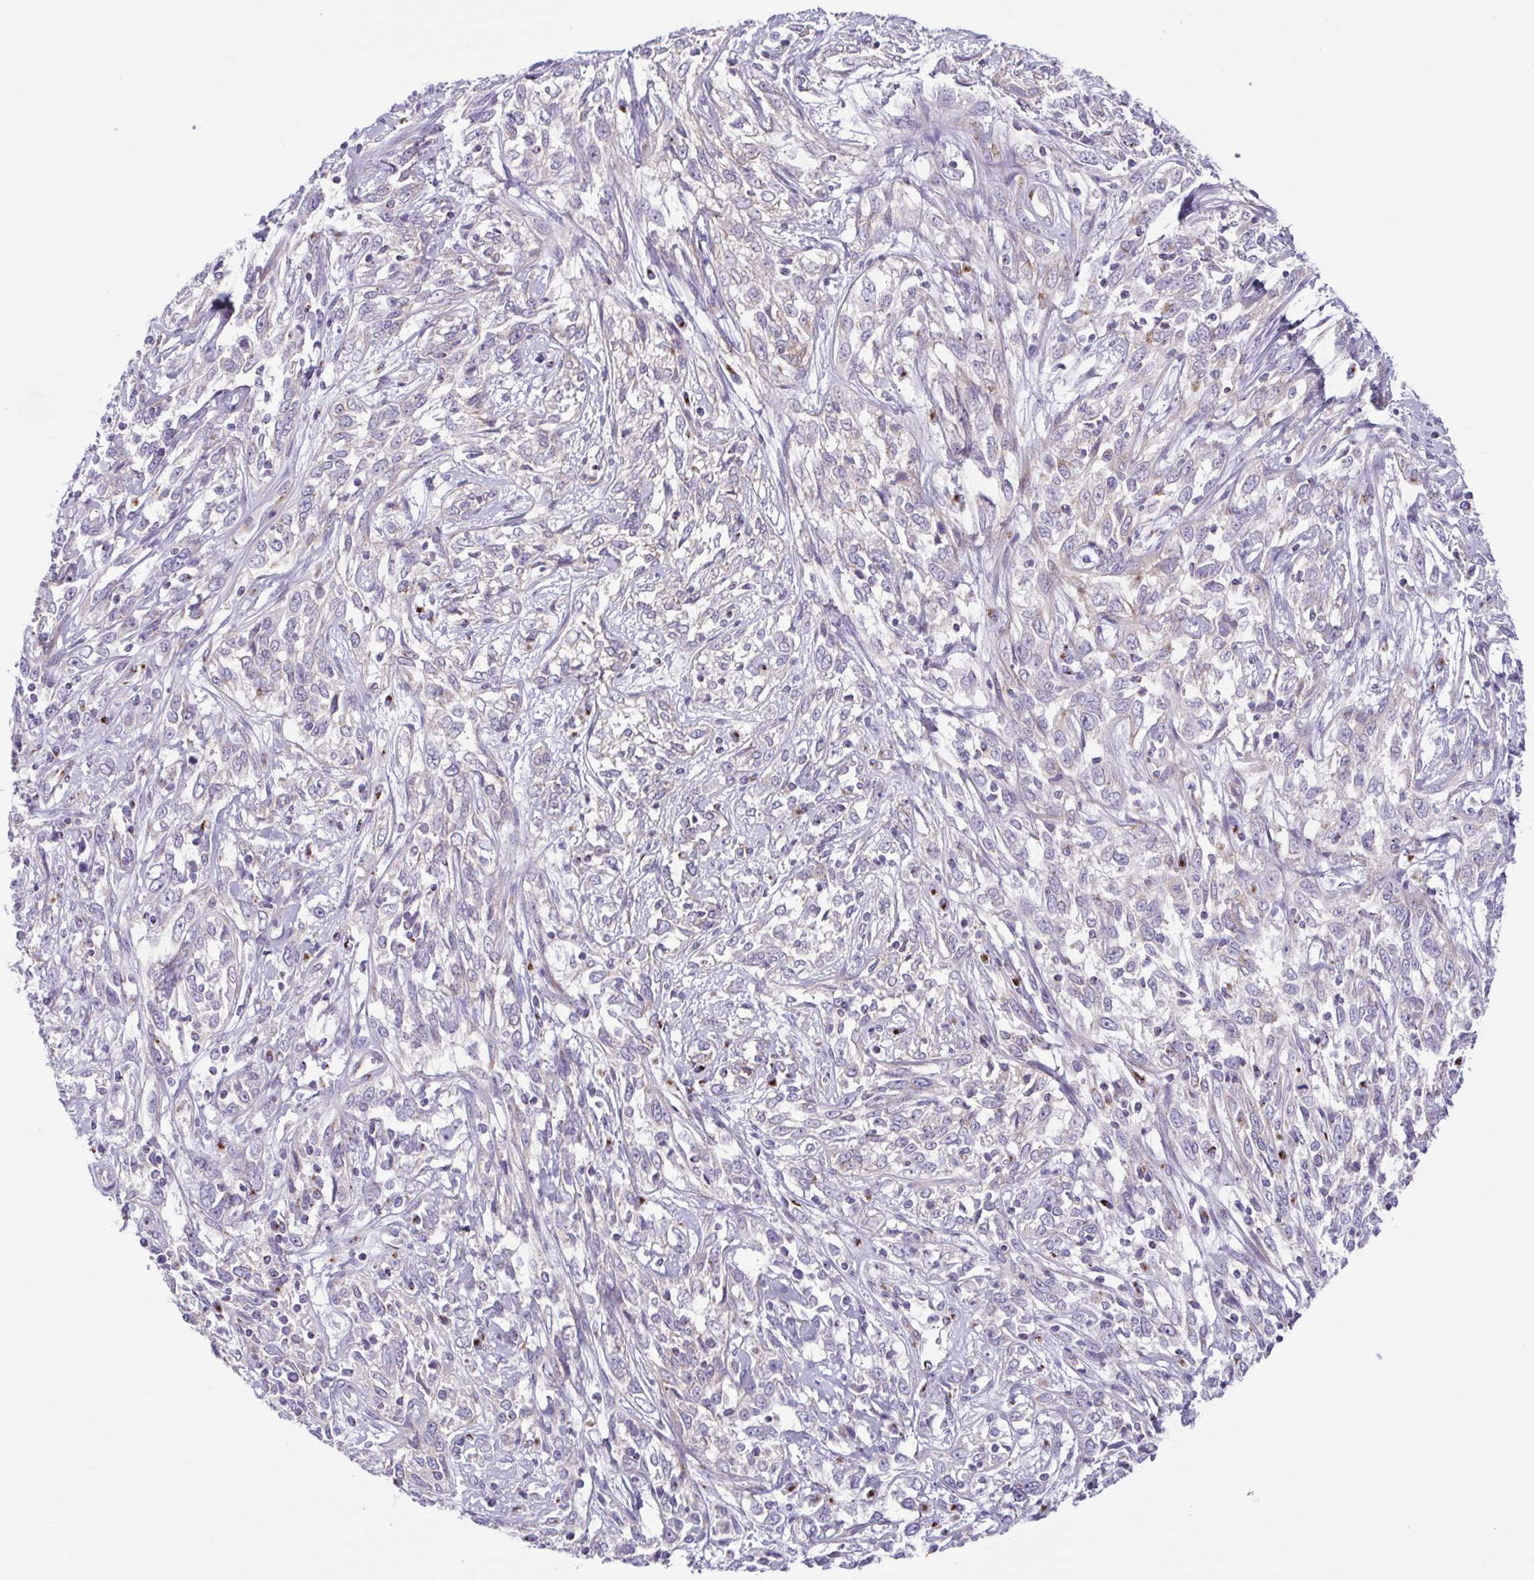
{"staining": {"intensity": "negative", "quantity": "none", "location": "none"}, "tissue": "cervical cancer", "cell_type": "Tumor cells", "image_type": "cancer", "snomed": [{"axis": "morphology", "description": "Adenocarcinoma, NOS"}, {"axis": "topography", "description": "Cervix"}], "caption": "DAB immunohistochemical staining of cervical cancer displays no significant expression in tumor cells.", "gene": "COL17A1", "patient": {"sex": "female", "age": 40}}